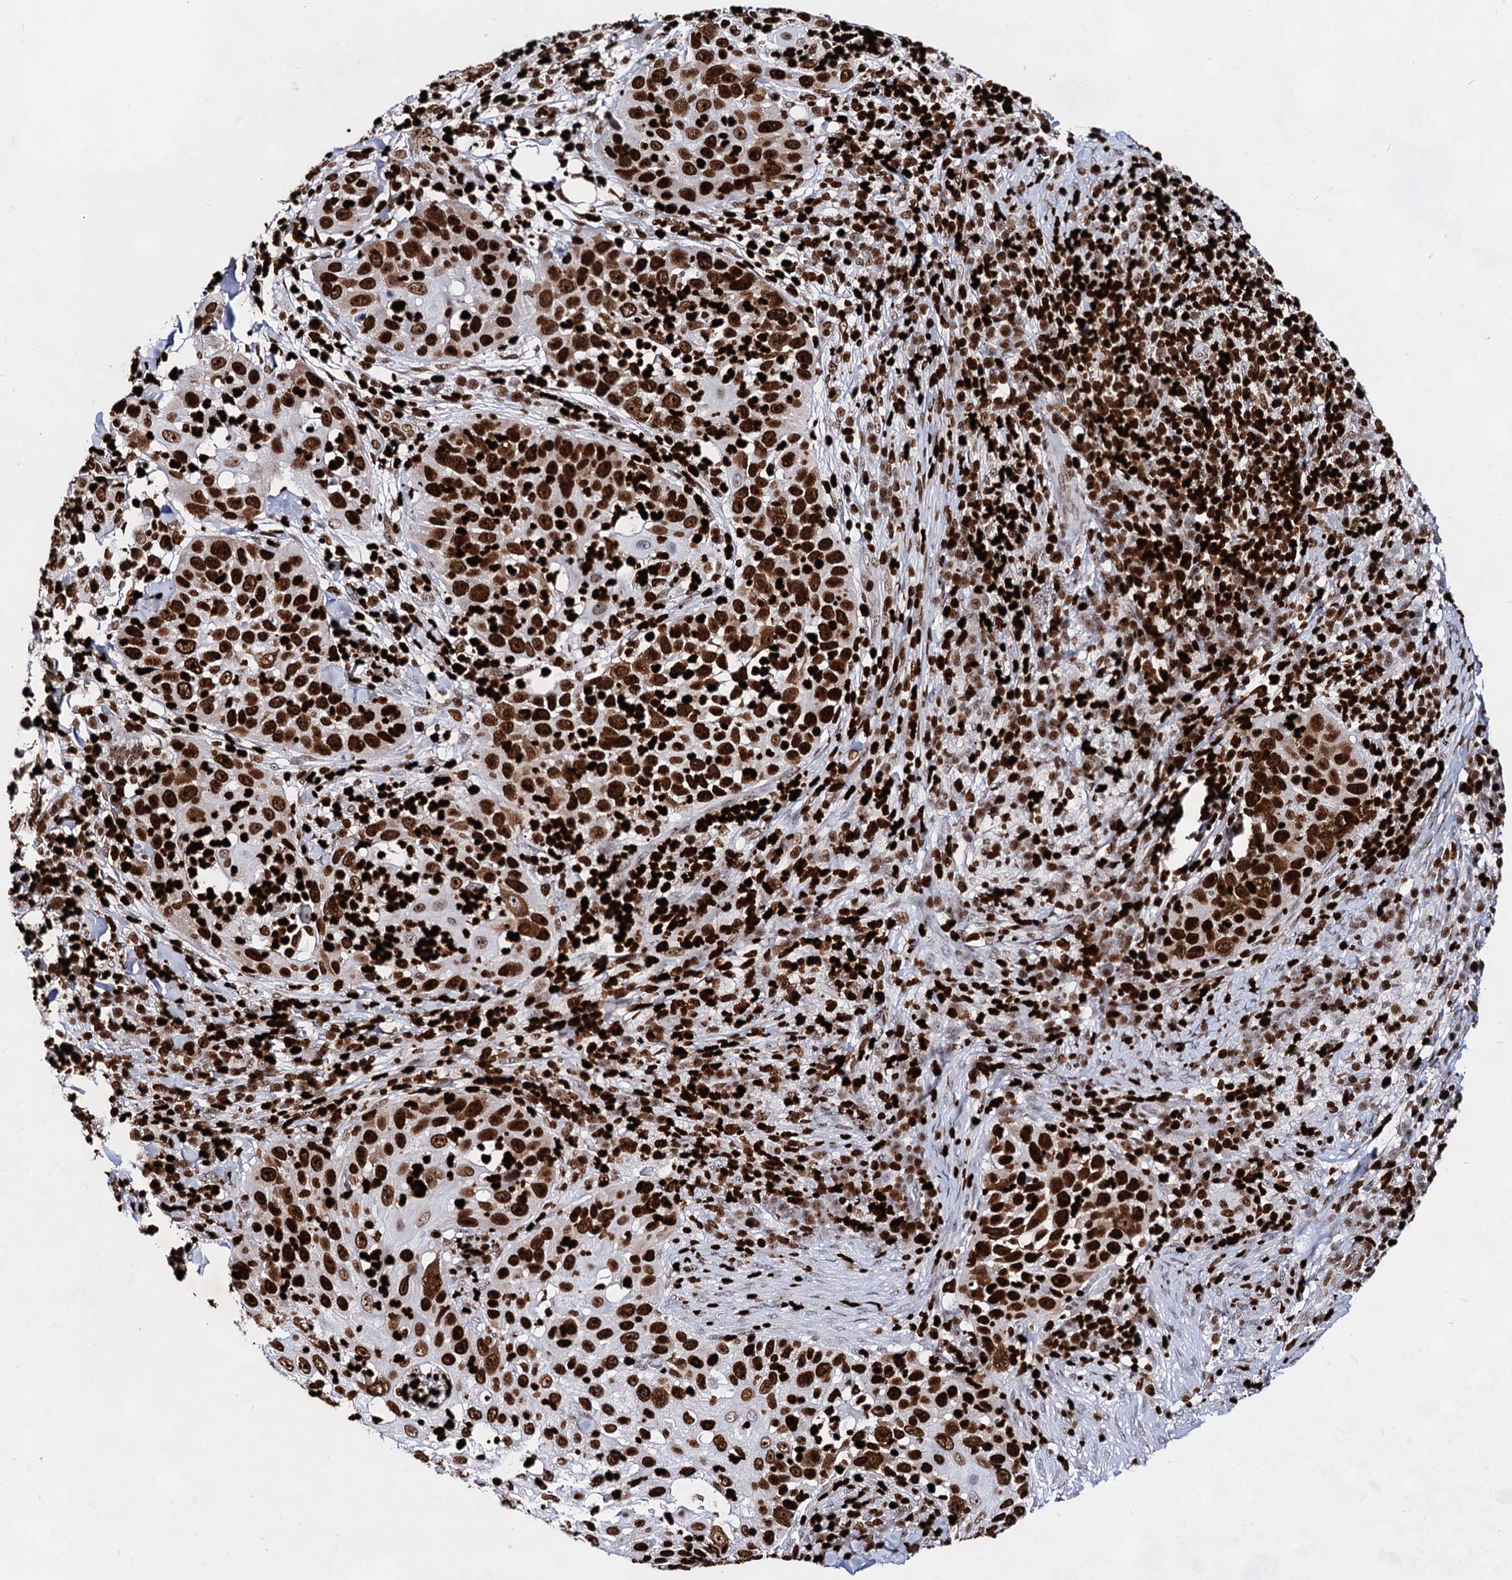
{"staining": {"intensity": "strong", "quantity": ">75%", "location": "nuclear"}, "tissue": "skin cancer", "cell_type": "Tumor cells", "image_type": "cancer", "snomed": [{"axis": "morphology", "description": "Squamous cell carcinoma, NOS"}, {"axis": "topography", "description": "Skin"}], "caption": "High-power microscopy captured an immunohistochemistry photomicrograph of skin cancer (squamous cell carcinoma), revealing strong nuclear positivity in about >75% of tumor cells.", "gene": "HMGB2", "patient": {"sex": "female", "age": 44}}